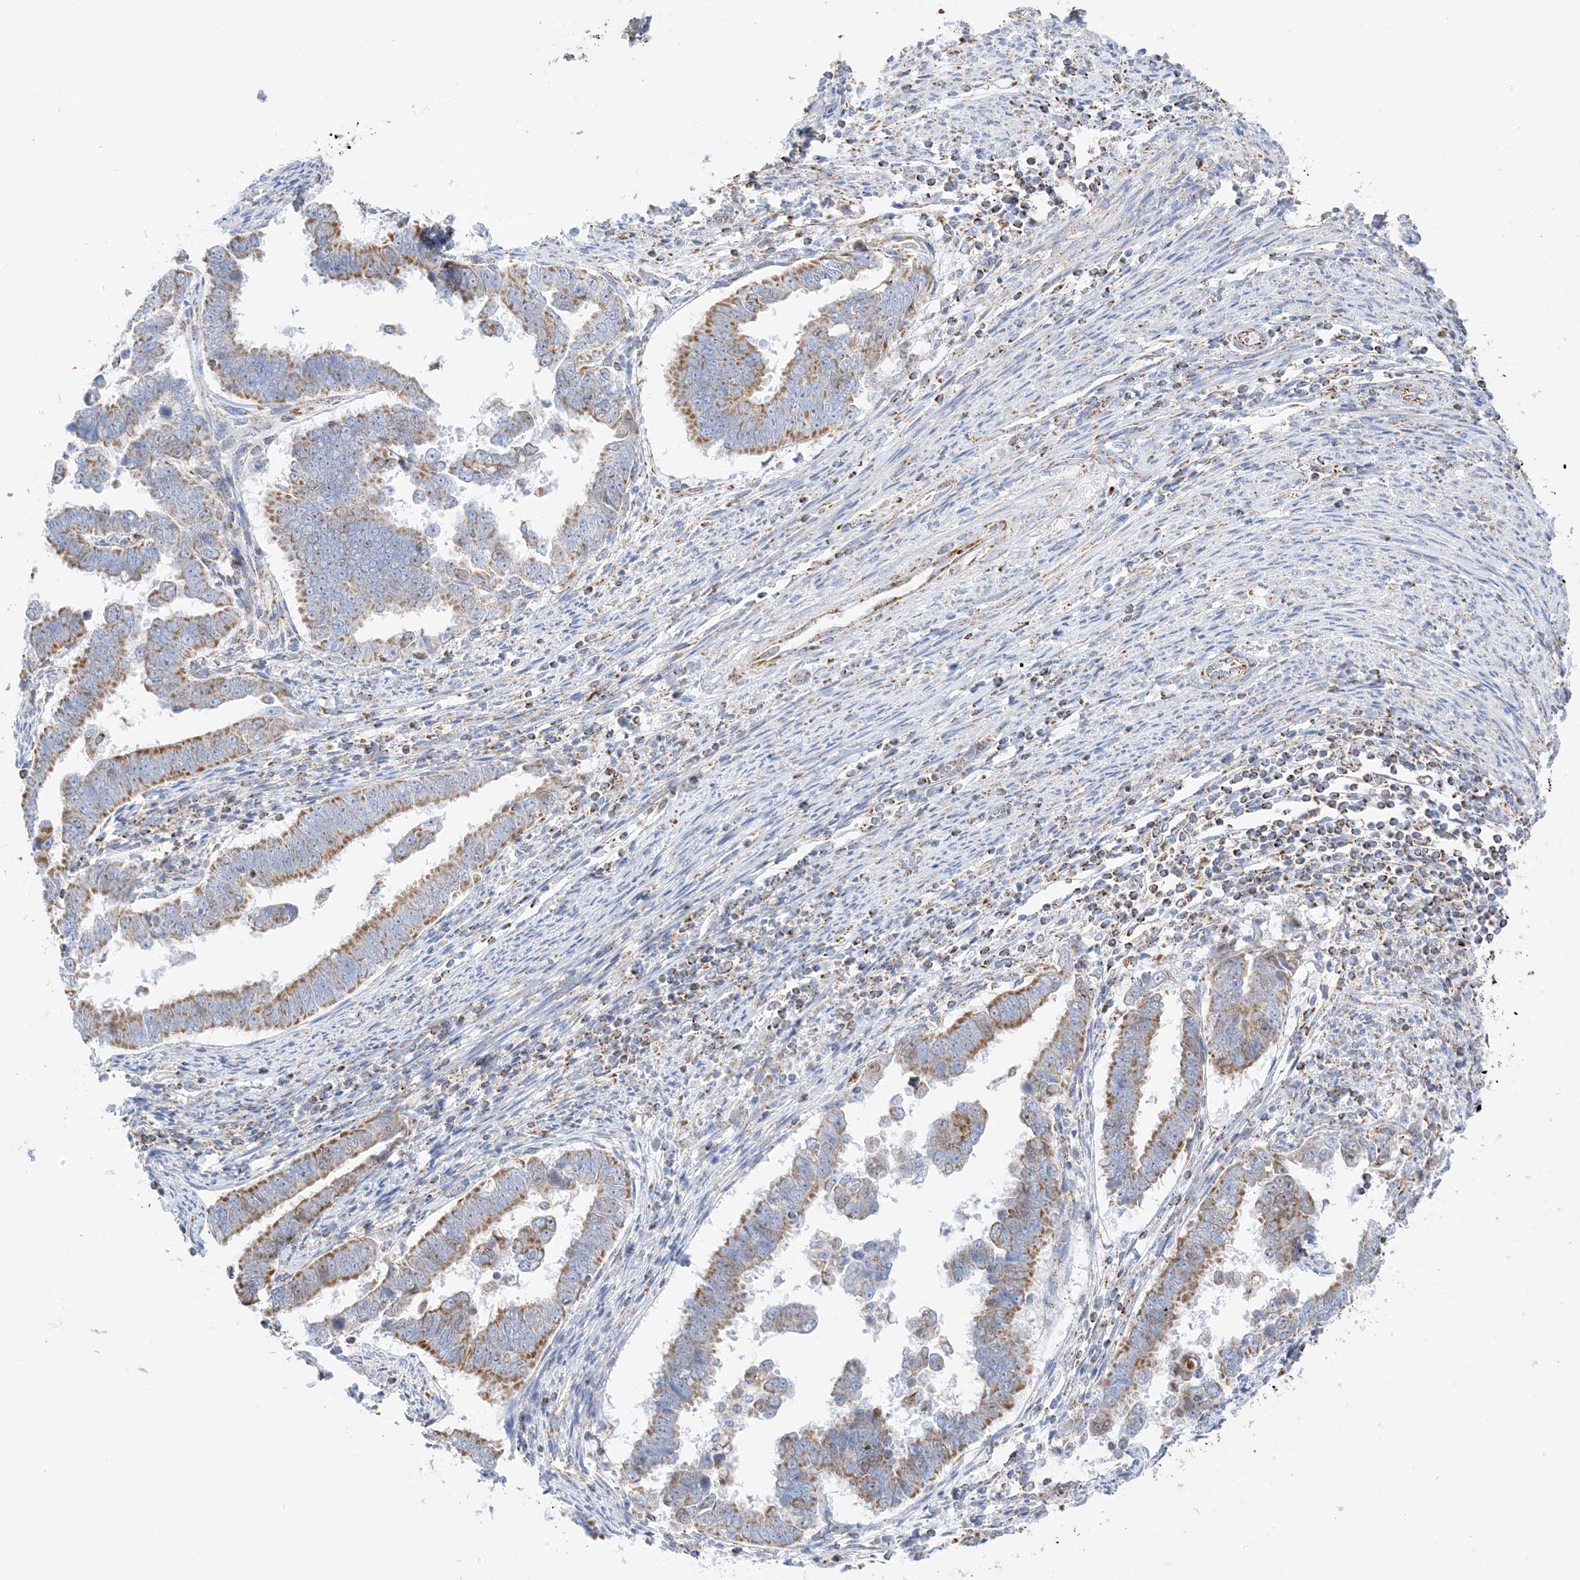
{"staining": {"intensity": "moderate", "quantity": ">75%", "location": "cytoplasmic/membranous"}, "tissue": "endometrial cancer", "cell_type": "Tumor cells", "image_type": "cancer", "snomed": [{"axis": "morphology", "description": "Adenocarcinoma, NOS"}, {"axis": "topography", "description": "Endometrium"}], "caption": "Brown immunohistochemical staining in endometrial cancer displays moderate cytoplasmic/membranous expression in about >75% of tumor cells.", "gene": "CAPN13", "patient": {"sex": "female", "age": 75}}